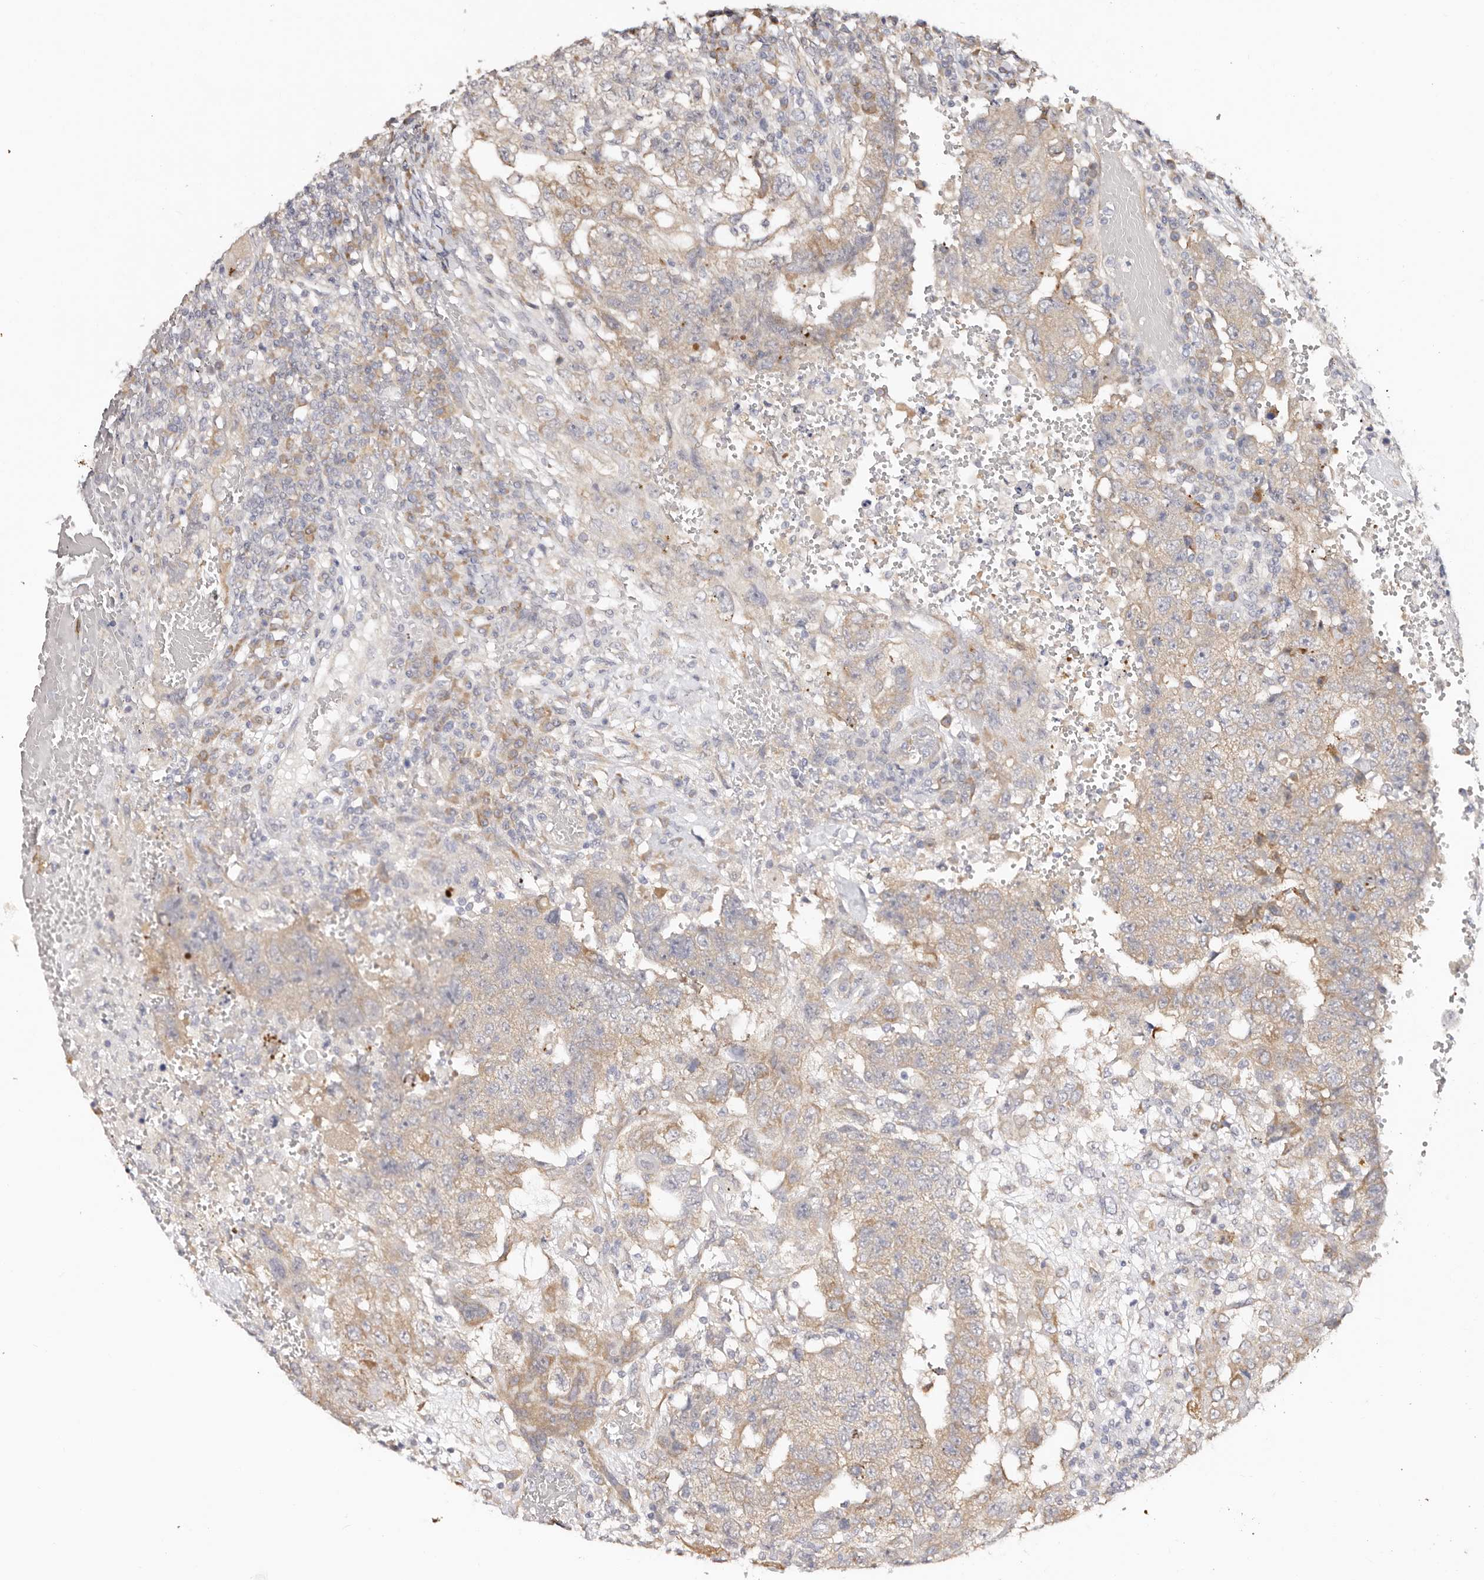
{"staining": {"intensity": "weak", "quantity": "<25%", "location": "cytoplasmic/membranous"}, "tissue": "testis cancer", "cell_type": "Tumor cells", "image_type": "cancer", "snomed": [{"axis": "morphology", "description": "Carcinoma, Embryonal, NOS"}, {"axis": "topography", "description": "Testis"}], "caption": "Image shows no significant protein positivity in tumor cells of testis cancer.", "gene": "BCL2L15", "patient": {"sex": "male", "age": 26}}